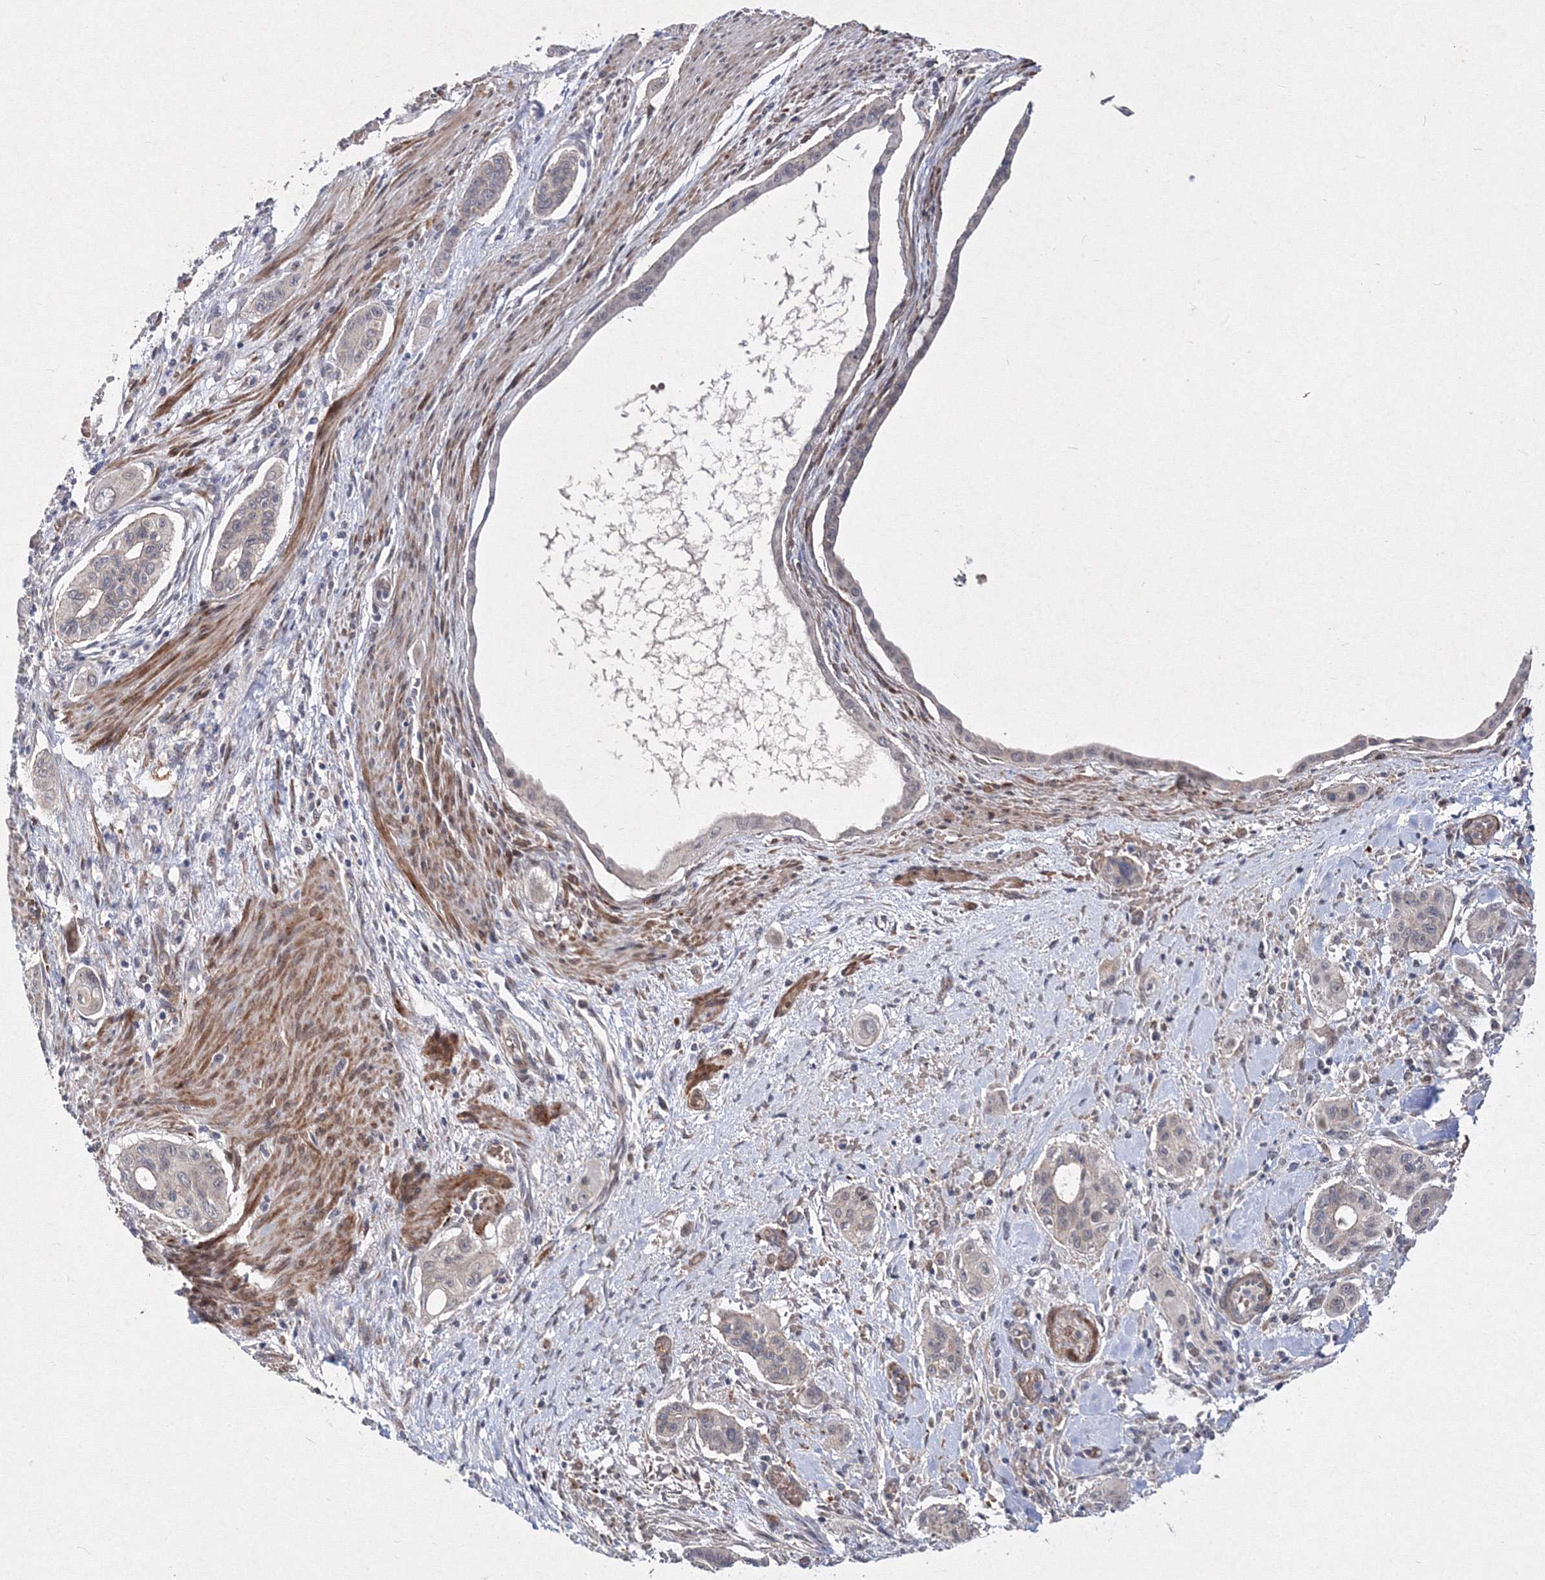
{"staining": {"intensity": "negative", "quantity": "none", "location": "none"}, "tissue": "pancreatic cancer", "cell_type": "Tumor cells", "image_type": "cancer", "snomed": [{"axis": "morphology", "description": "Adenocarcinoma, NOS"}, {"axis": "topography", "description": "Pancreas"}], "caption": "Tumor cells are negative for protein expression in human pancreatic cancer. (IHC, brightfield microscopy, high magnification).", "gene": "C11orf52", "patient": {"sex": "male", "age": 77}}